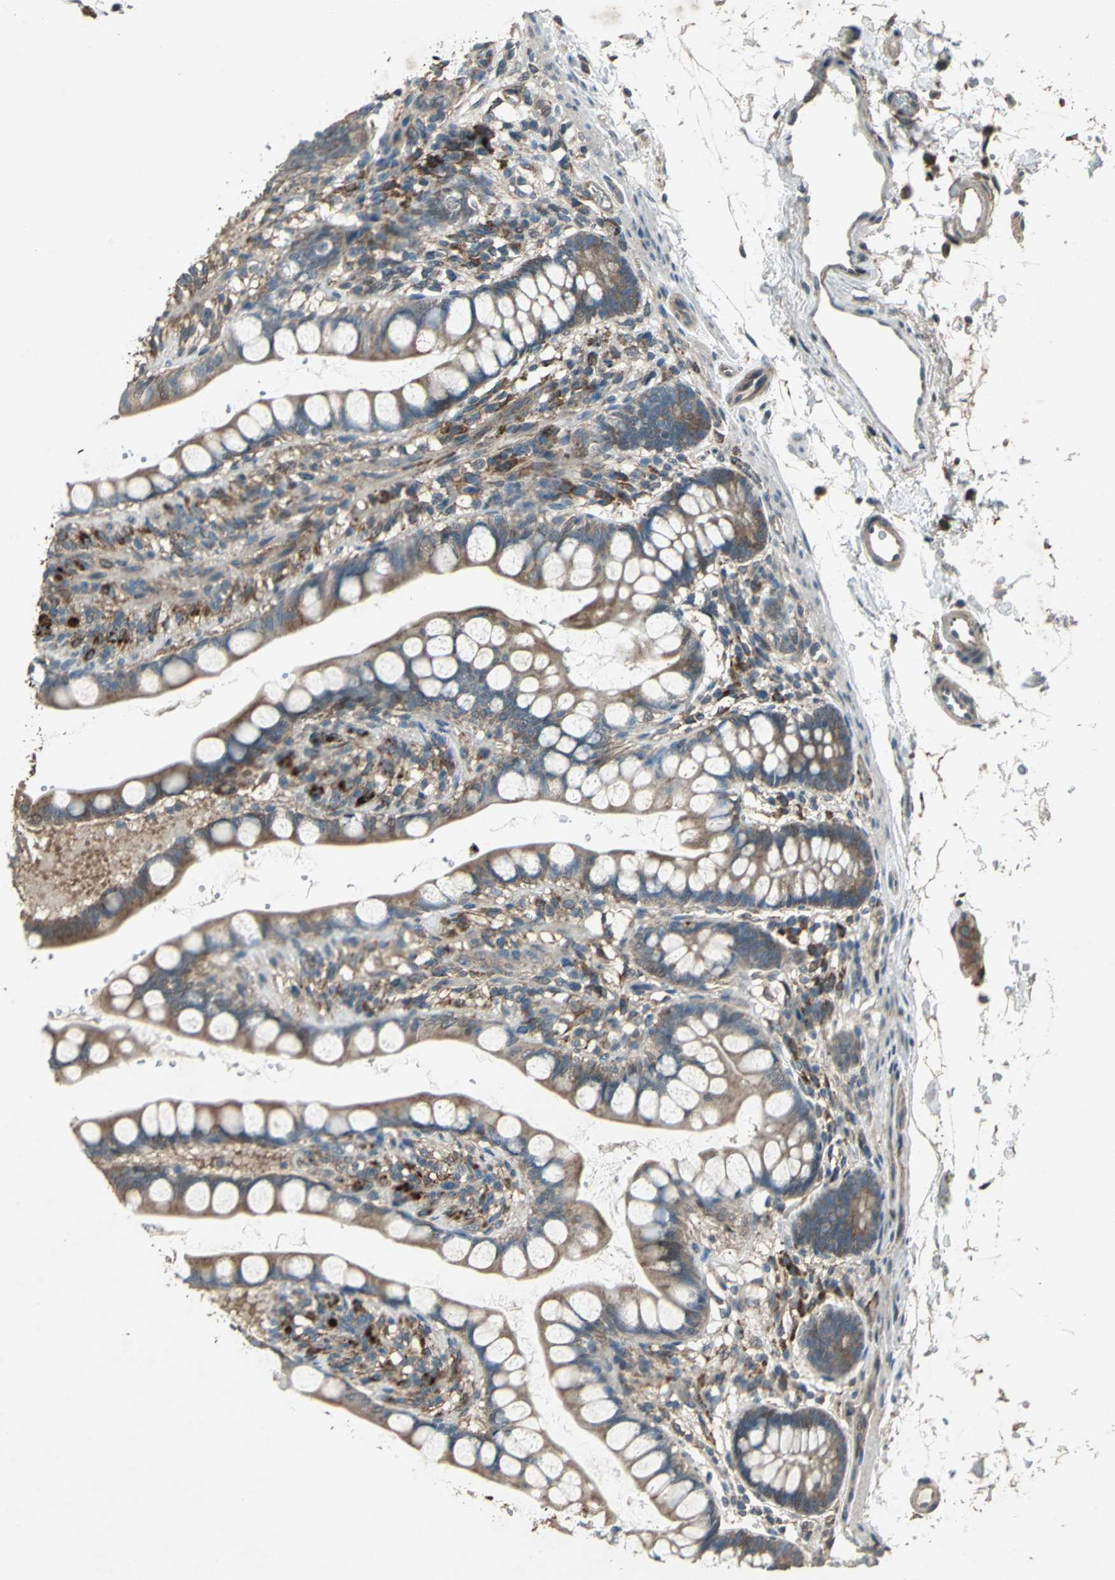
{"staining": {"intensity": "weak", "quantity": ">75%", "location": "cytoplasmic/membranous"}, "tissue": "small intestine", "cell_type": "Glandular cells", "image_type": "normal", "snomed": [{"axis": "morphology", "description": "Normal tissue, NOS"}, {"axis": "topography", "description": "Small intestine"}], "caption": "The immunohistochemical stain labels weak cytoplasmic/membranous staining in glandular cells of unremarkable small intestine. Ihc stains the protein in brown and the nuclei are stained blue.", "gene": "SEPTIN4", "patient": {"sex": "female", "age": 58}}